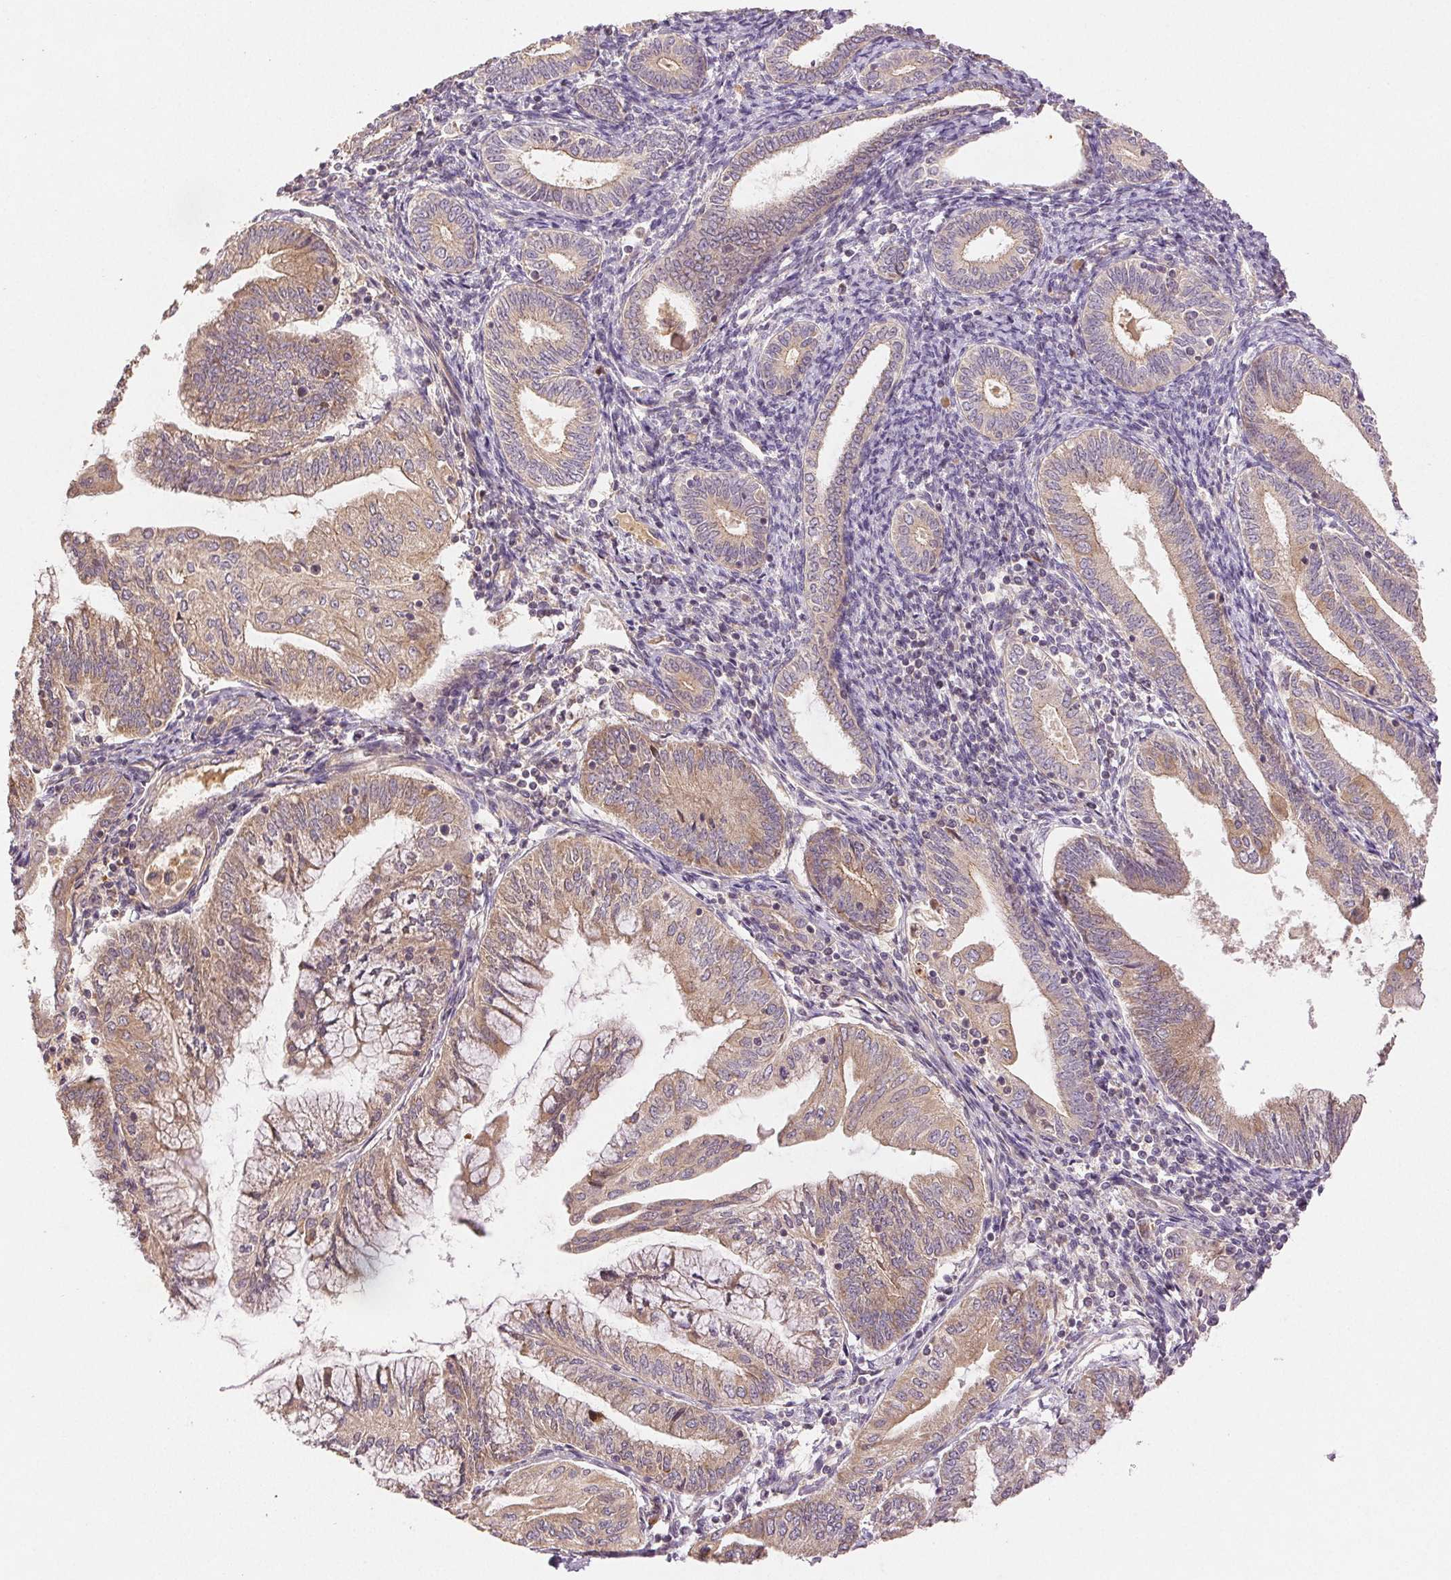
{"staining": {"intensity": "weak", "quantity": ">75%", "location": "cytoplasmic/membranous"}, "tissue": "endometrial cancer", "cell_type": "Tumor cells", "image_type": "cancer", "snomed": [{"axis": "morphology", "description": "Adenocarcinoma, NOS"}, {"axis": "topography", "description": "Endometrium"}], "caption": "There is low levels of weak cytoplasmic/membranous staining in tumor cells of endometrial adenocarcinoma, as demonstrated by immunohistochemical staining (brown color).", "gene": "YIF1B", "patient": {"sex": "female", "age": 55}}